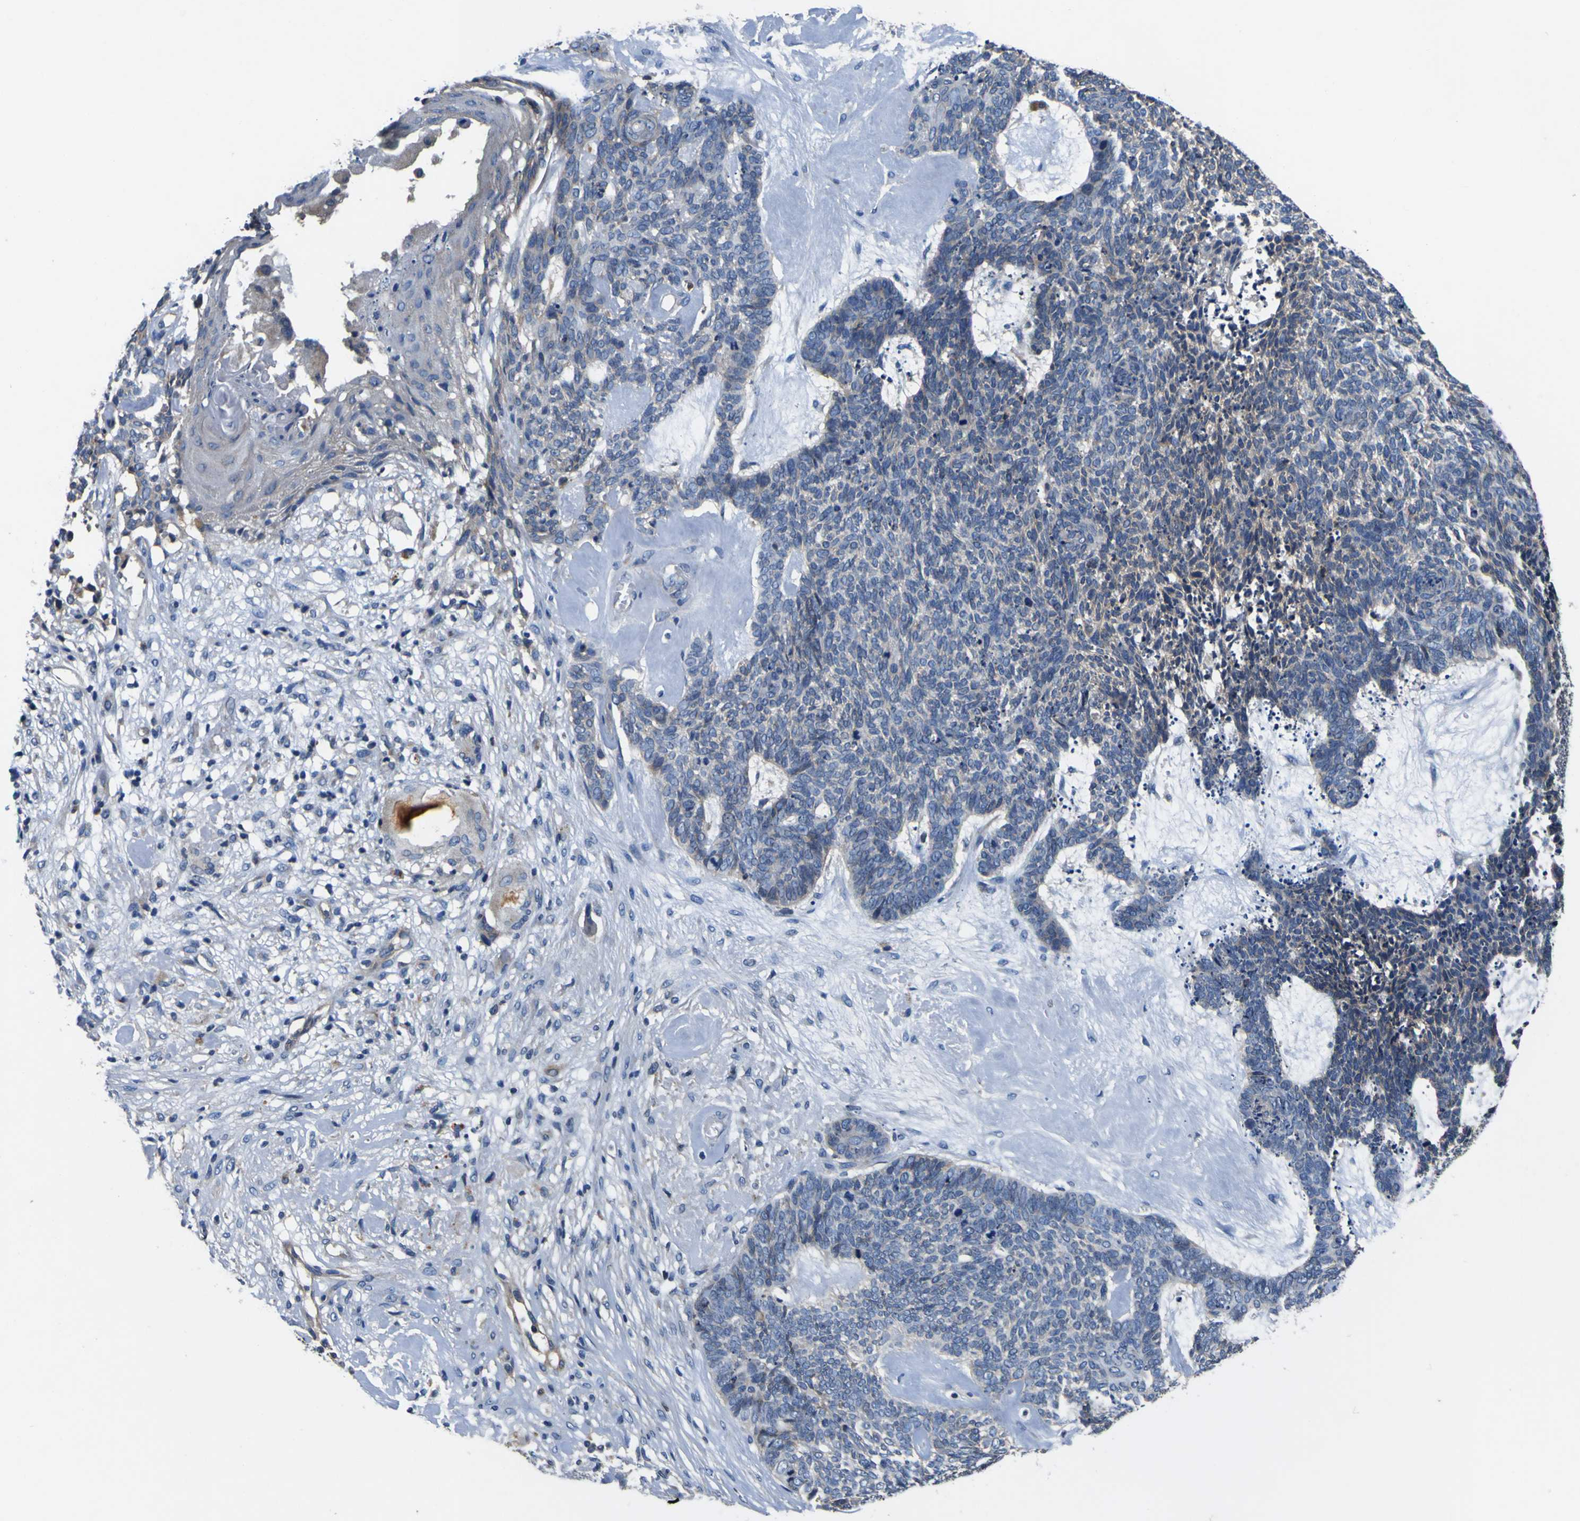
{"staining": {"intensity": "weak", "quantity": "<25%", "location": "cytoplasmic/membranous"}, "tissue": "skin cancer", "cell_type": "Tumor cells", "image_type": "cancer", "snomed": [{"axis": "morphology", "description": "Basal cell carcinoma"}, {"axis": "topography", "description": "Skin"}], "caption": "Immunohistochemical staining of skin cancer displays no significant staining in tumor cells. The staining was performed using DAB to visualize the protein expression in brown, while the nuclei were stained in blue with hematoxylin (Magnification: 20x).", "gene": "EPHB4", "patient": {"sex": "female", "age": 84}}